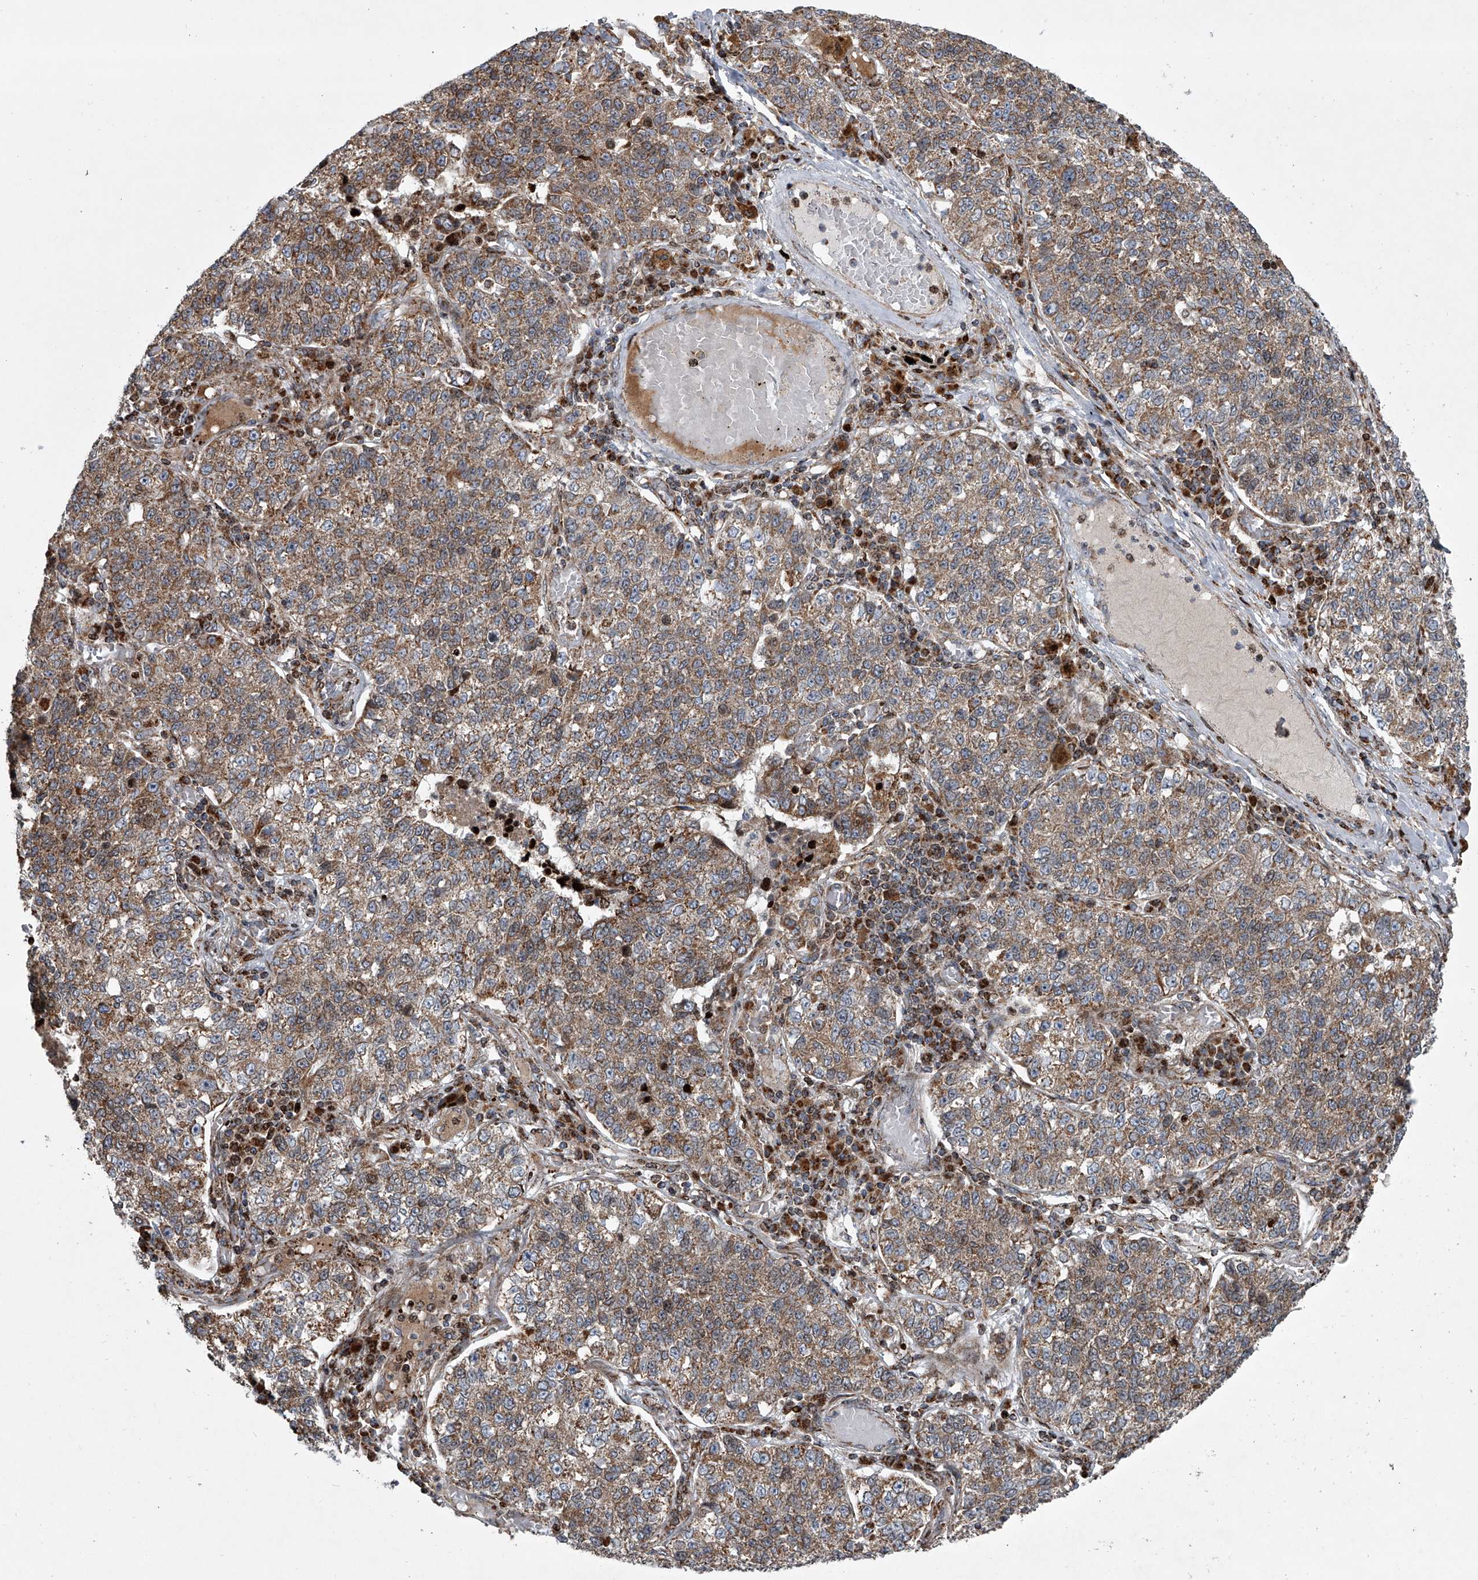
{"staining": {"intensity": "moderate", "quantity": ">75%", "location": "cytoplasmic/membranous"}, "tissue": "lung cancer", "cell_type": "Tumor cells", "image_type": "cancer", "snomed": [{"axis": "morphology", "description": "Adenocarcinoma, NOS"}, {"axis": "topography", "description": "Lung"}], "caption": "Immunohistochemical staining of lung adenocarcinoma demonstrates medium levels of moderate cytoplasmic/membranous positivity in approximately >75% of tumor cells.", "gene": "STRADA", "patient": {"sex": "male", "age": 49}}